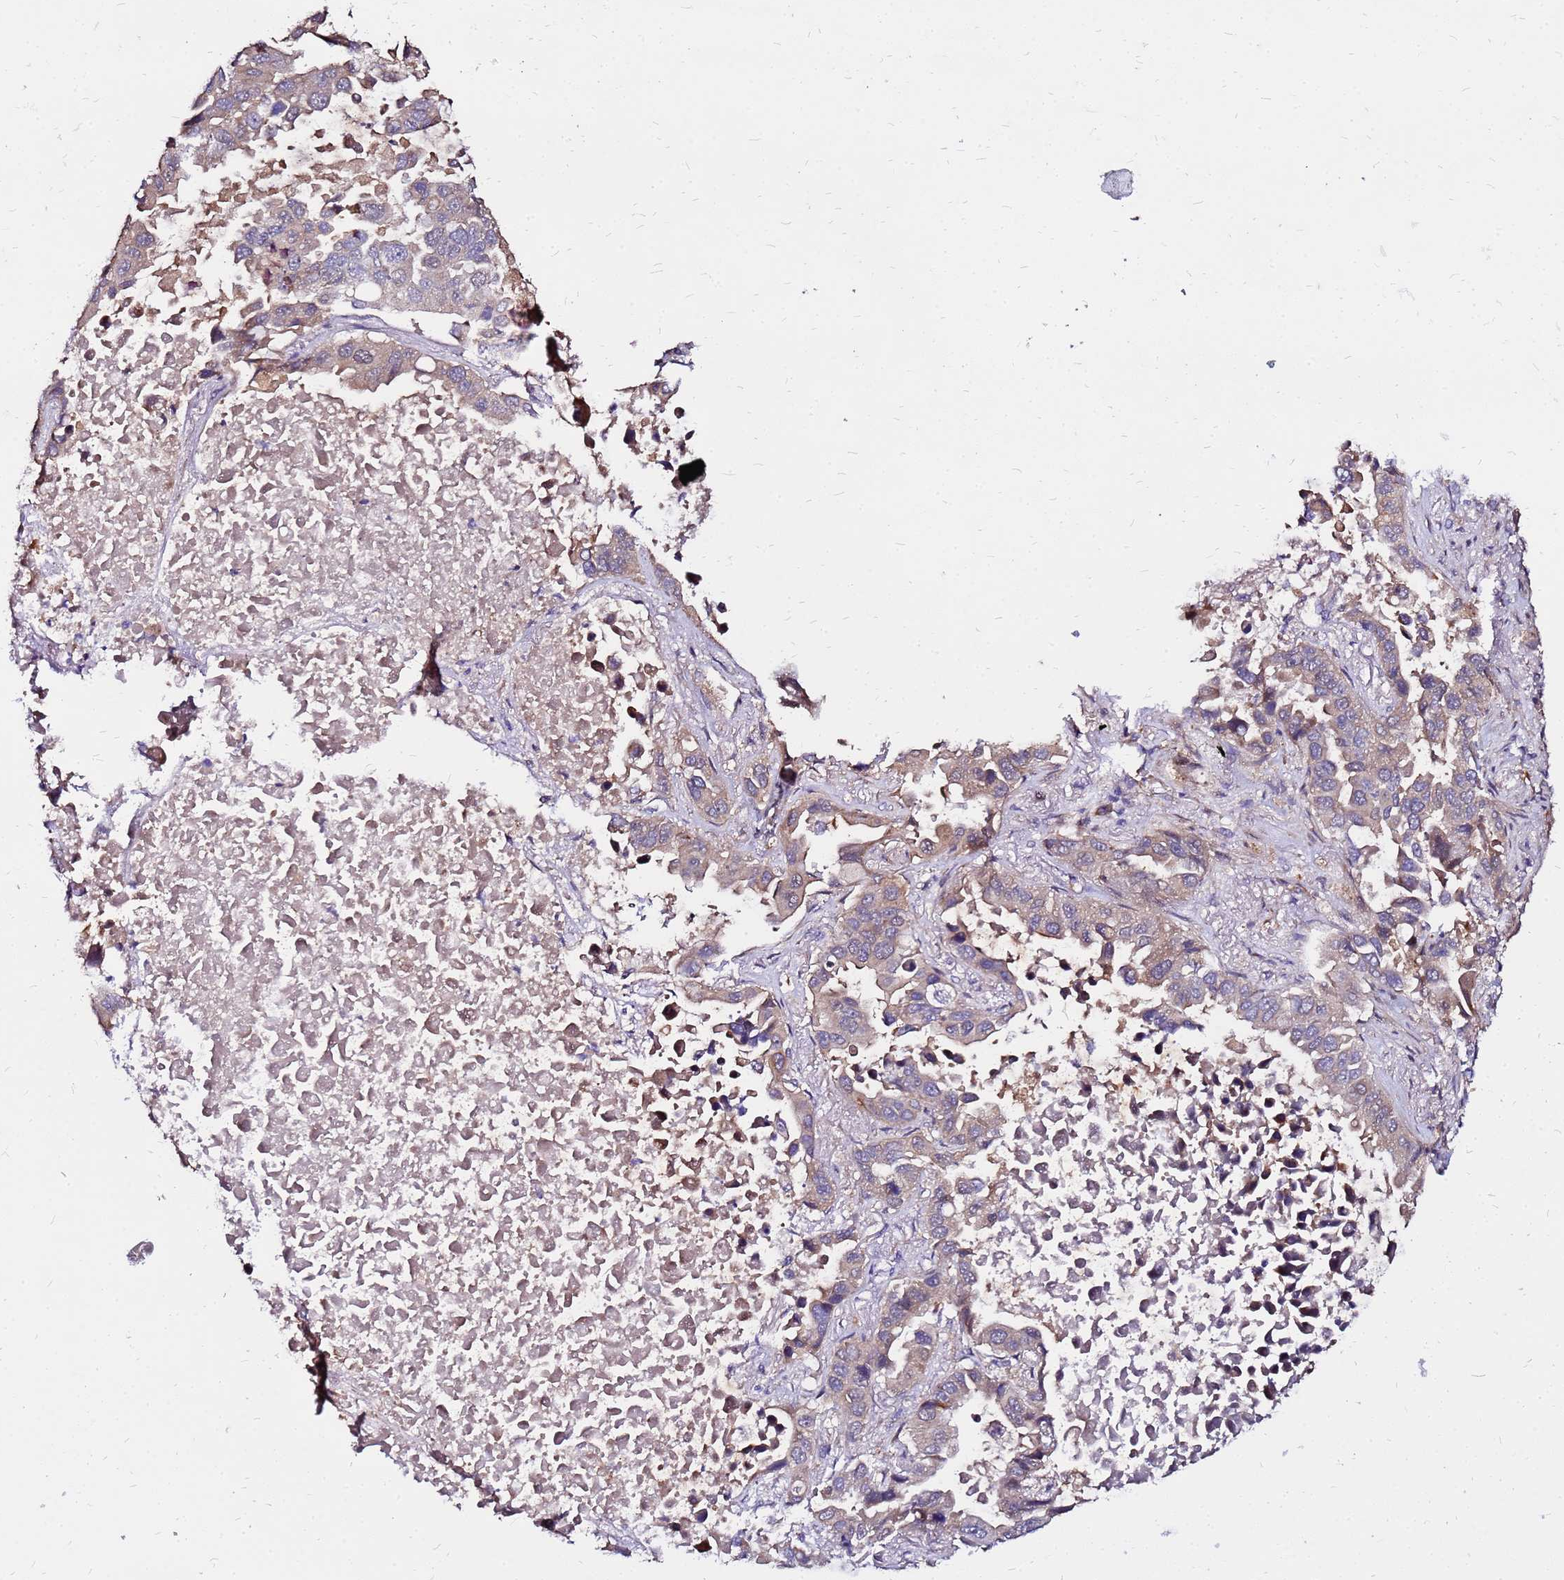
{"staining": {"intensity": "weak", "quantity": "25%-75%", "location": "cytoplasmic/membranous"}, "tissue": "lung cancer", "cell_type": "Tumor cells", "image_type": "cancer", "snomed": [{"axis": "morphology", "description": "Adenocarcinoma, NOS"}, {"axis": "topography", "description": "Lung"}], "caption": "A micrograph showing weak cytoplasmic/membranous positivity in about 25%-75% of tumor cells in lung adenocarcinoma, as visualized by brown immunohistochemical staining.", "gene": "ARHGEF5", "patient": {"sex": "male", "age": 64}}